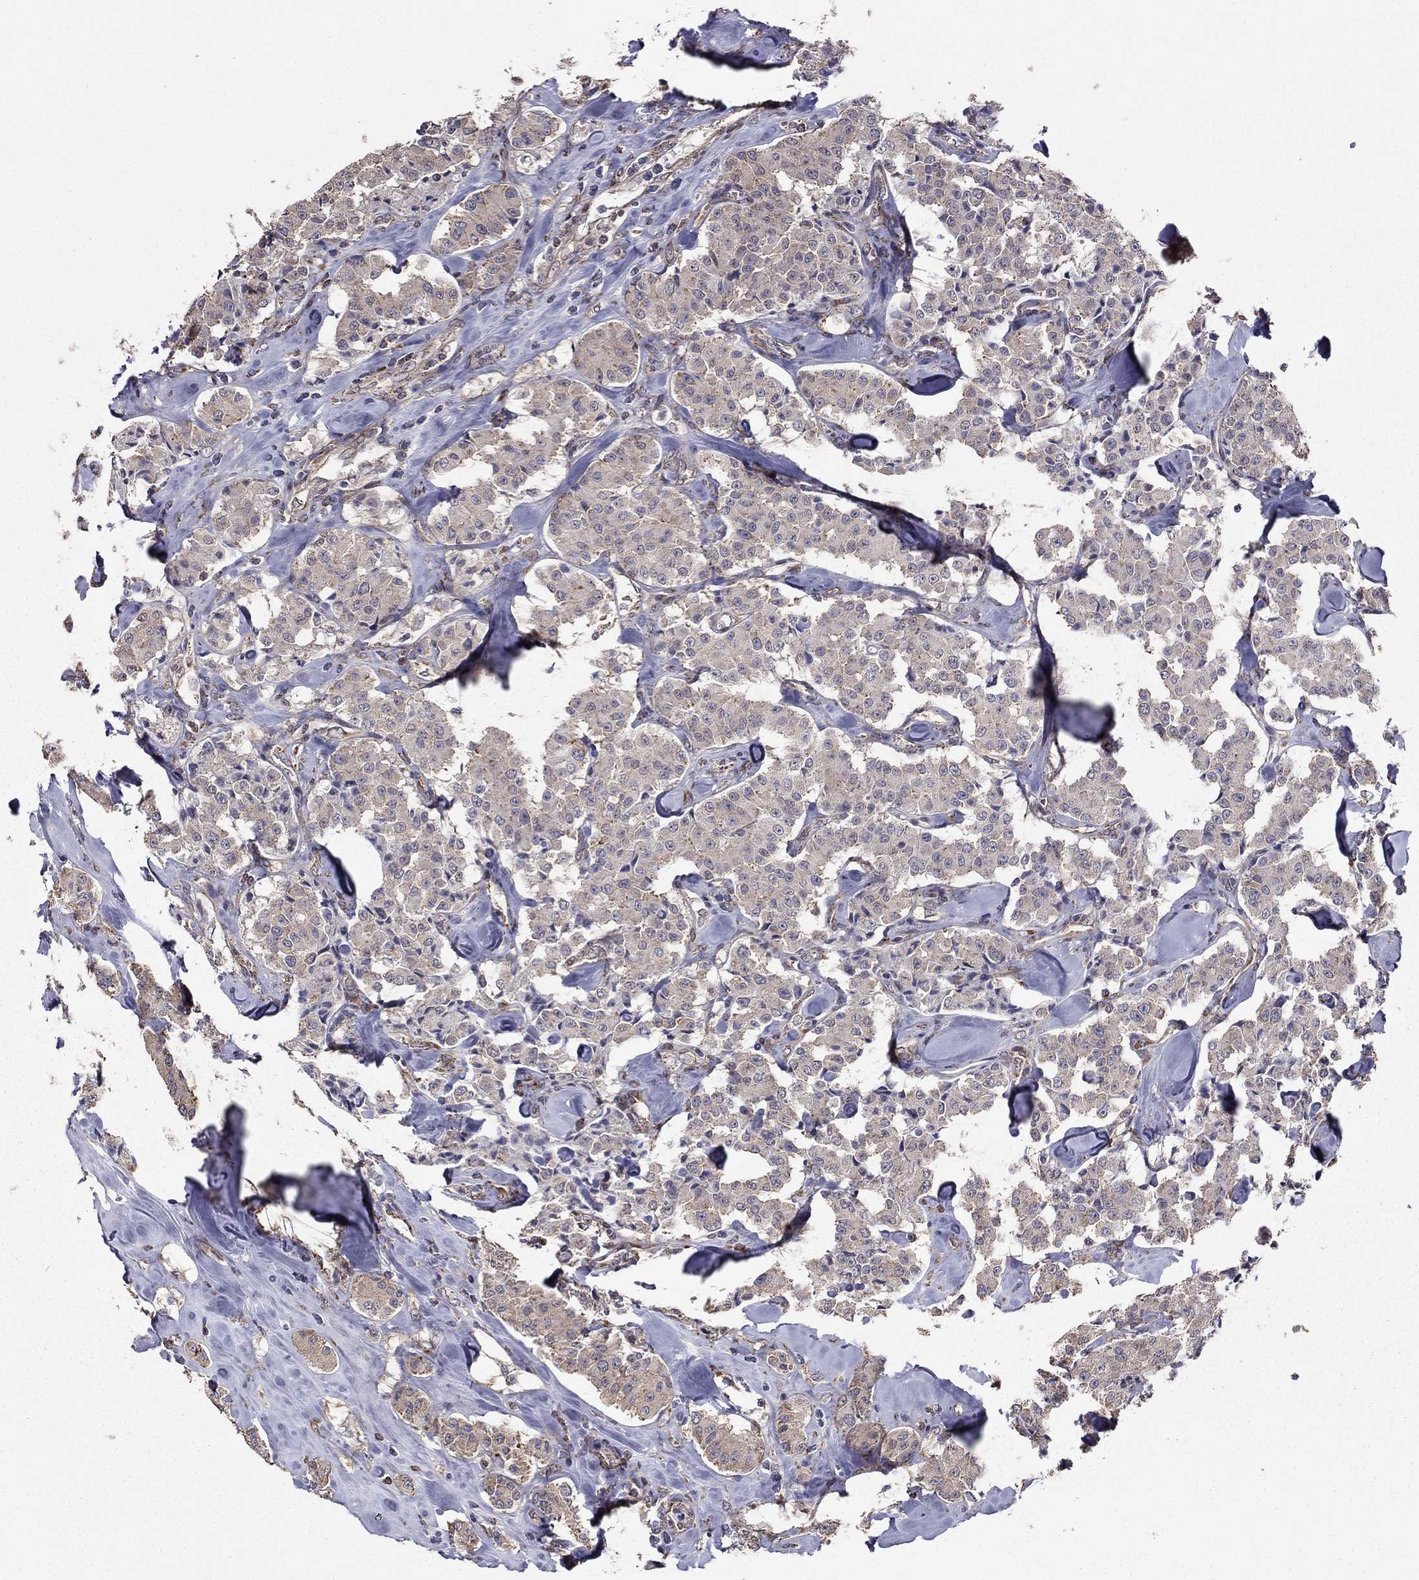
{"staining": {"intensity": "negative", "quantity": "none", "location": "none"}, "tissue": "carcinoid", "cell_type": "Tumor cells", "image_type": "cancer", "snomed": [{"axis": "morphology", "description": "Carcinoid, malignant, NOS"}, {"axis": "topography", "description": "Pancreas"}], "caption": "IHC of human carcinoid reveals no staining in tumor cells.", "gene": "NKIRAS1", "patient": {"sex": "male", "age": 41}}